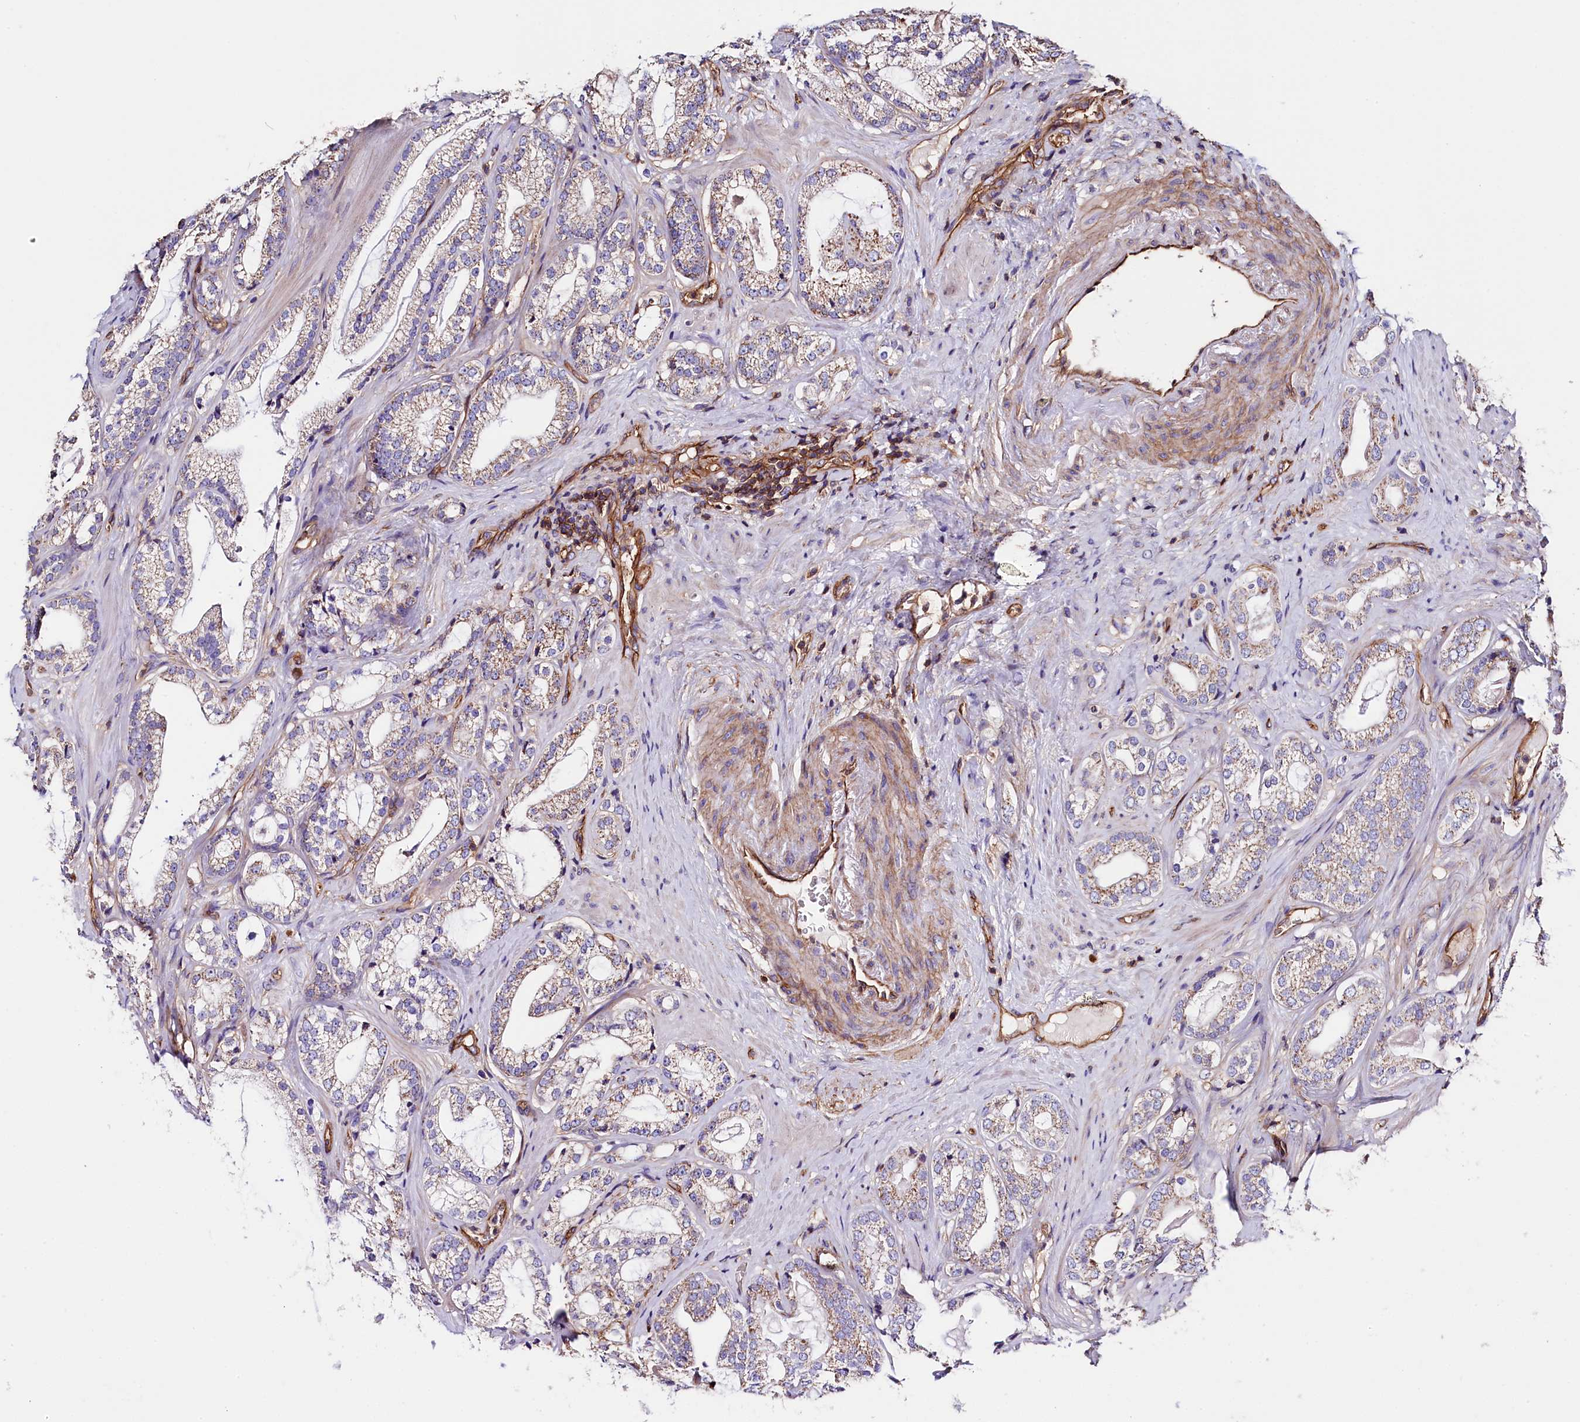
{"staining": {"intensity": "moderate", "quantity": "<25%", "location": "cytoplasmic/membranous"}, "tissue": "prostate cancer", "cell_type": "Tumor cells", "image_type": "cancer", "snomed": [{"axis": "morphology", "description": "Adenocarcinoma, High grade"}, {"axis": "topography", "description": "Prostate"}], "caption": "DAB (3,3'-diaminobenzidine) immunohistochemical staining of prostate high-grade adenocarcinoma demonstrates moderate cytoplasmic/membranous protein expression in approximately <25% of tumor cells.", "gene": "ATP2B4", "patient": {"sex": "male", "age": 60}}